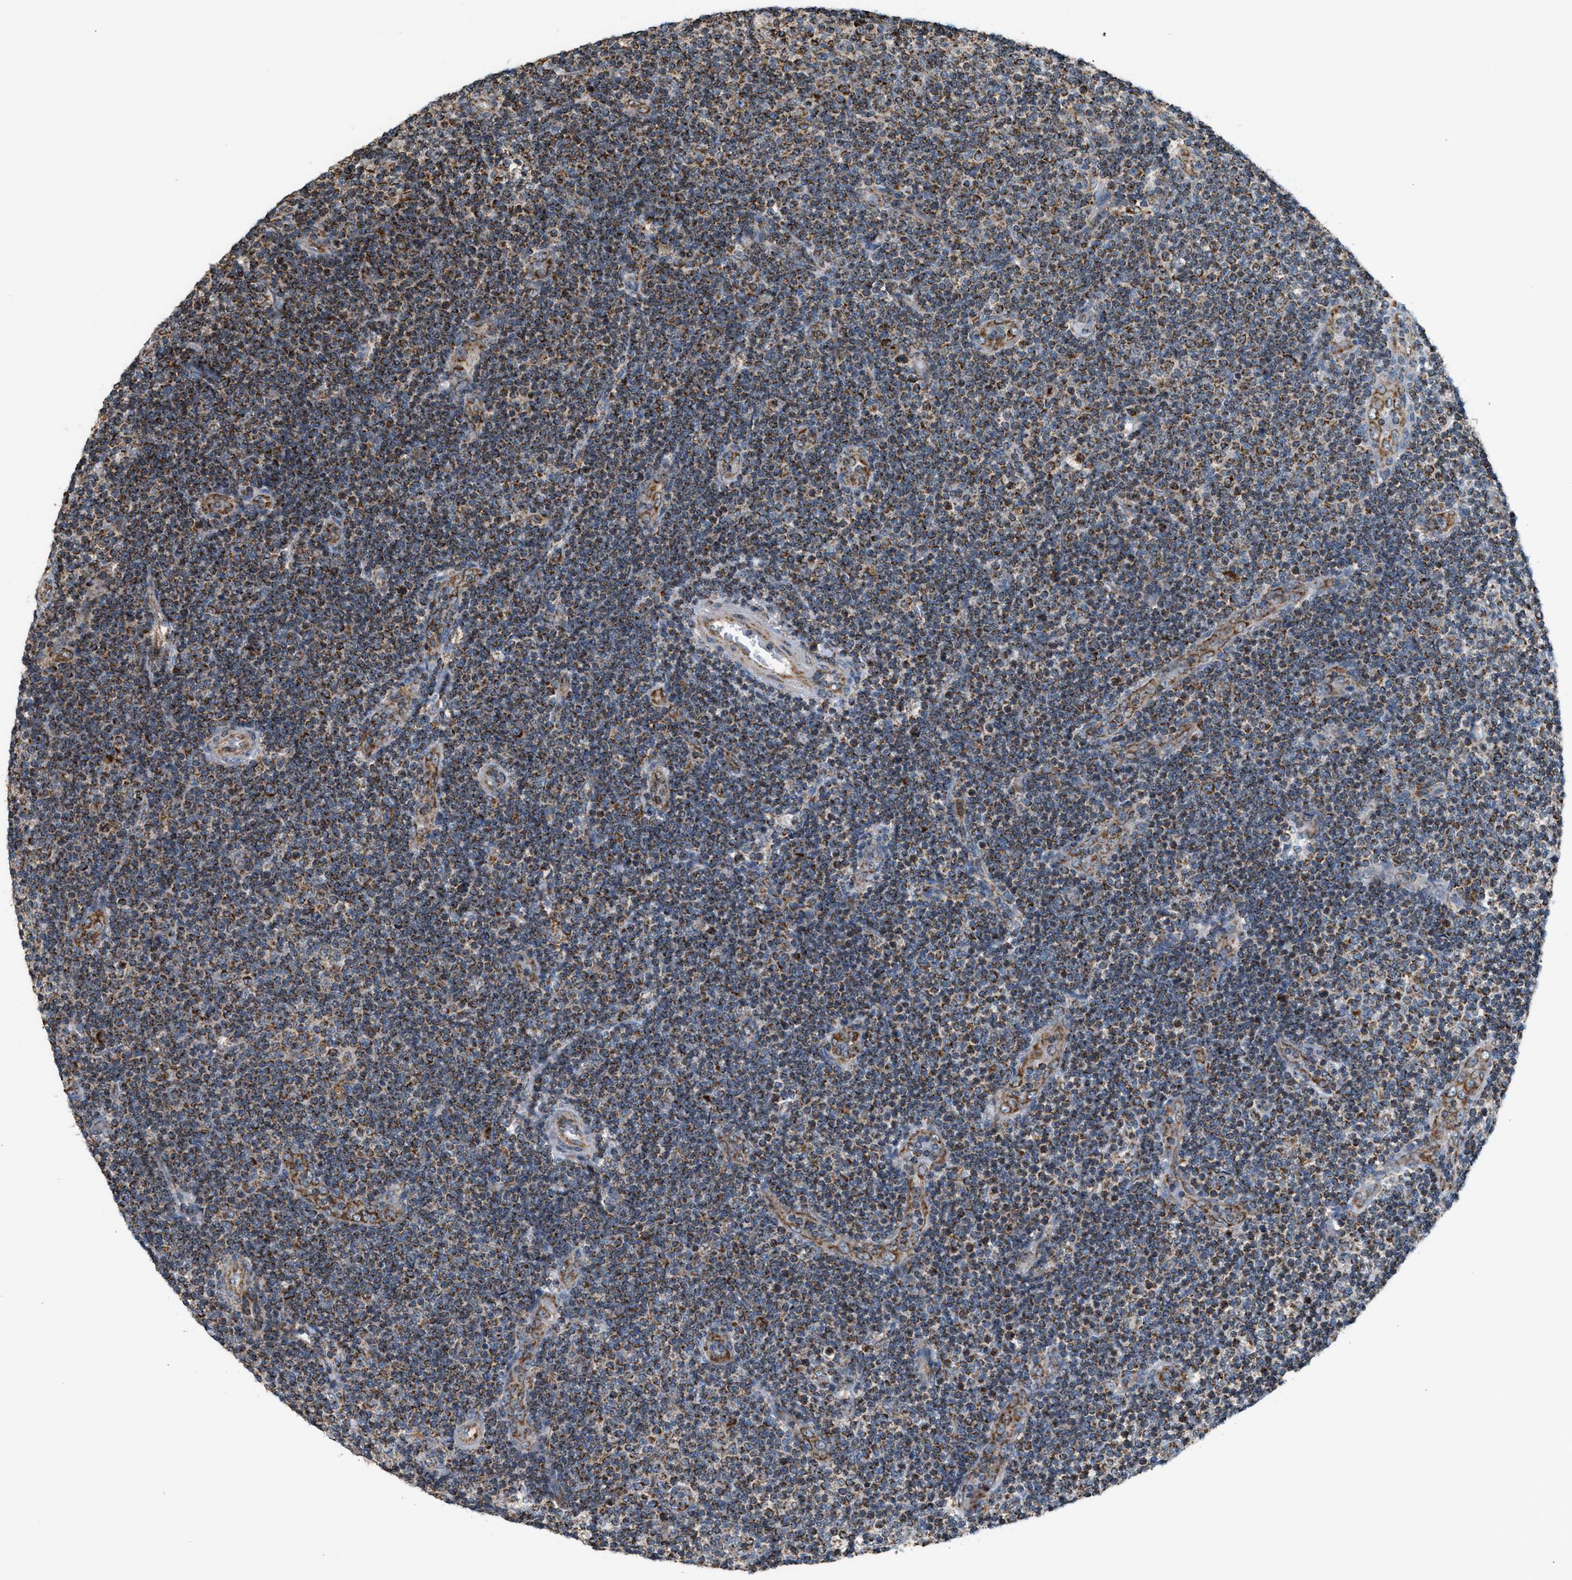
{"staining": {"intensity": "moderate", "quantity": ">75%", "location": "cytoplasmic/membranous"}, "tissue": "lymphoma", "cell_type": "Tumor cells", "image_type": "cancer", "snomed": [{"axis": "morphology", "description": "Malignant lymphoma, non-Hodgkin's type, Low grade"}, {"axis": "topography", "description": "Lymph node"}], "caption": "This is an image of immunohistochemistry staining of lymphoma, which shows moderate staining in the cytoplasmic/membranous of tumor cells.", "gene": "SGSM2", "patient": {"sex": "male", "age": 83}}